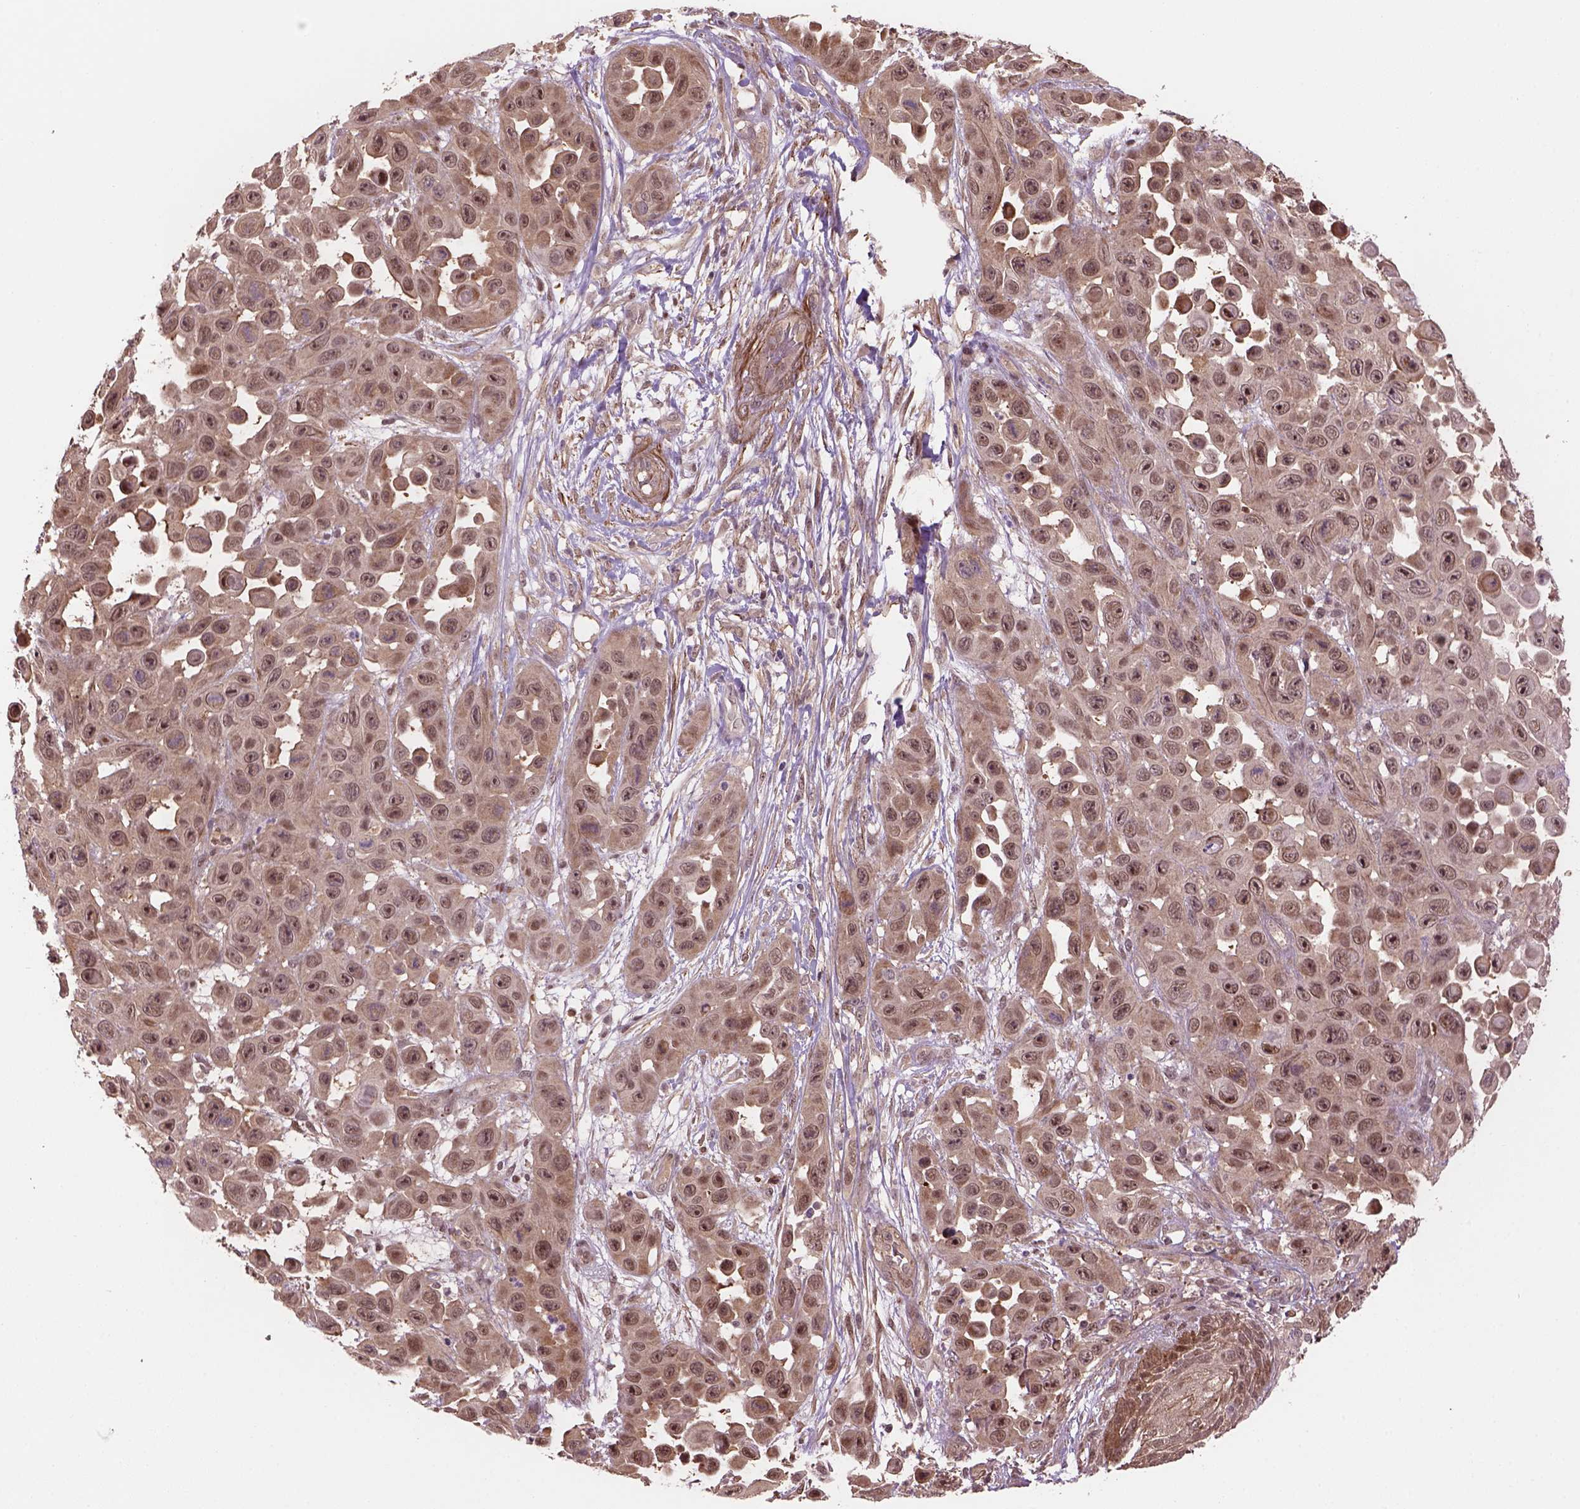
{"staining": {"intensity": "moderate", "quantity": "25%-75%", "location": "cytoplasmic/membranous,nuclear"}, "tissue": "skin cancer", "cell_type": "Tumor cells", "image_type": "cancer", "snomed": [{"axis": "morphology", "description": "Squamous cell carcinoma, NOS"}, {"axis": "topography", "description": "Skin"}], "caption": "Immunohistochemical staining of human squamous cell carcinoma (skin) displays medium levels of moderate cytoplasmic/membranous and nuclear positivity in approximately 25%-75% of tumor cells.", "gene": "PSMD11", "patient": {"sex": "male", "age": 81}}